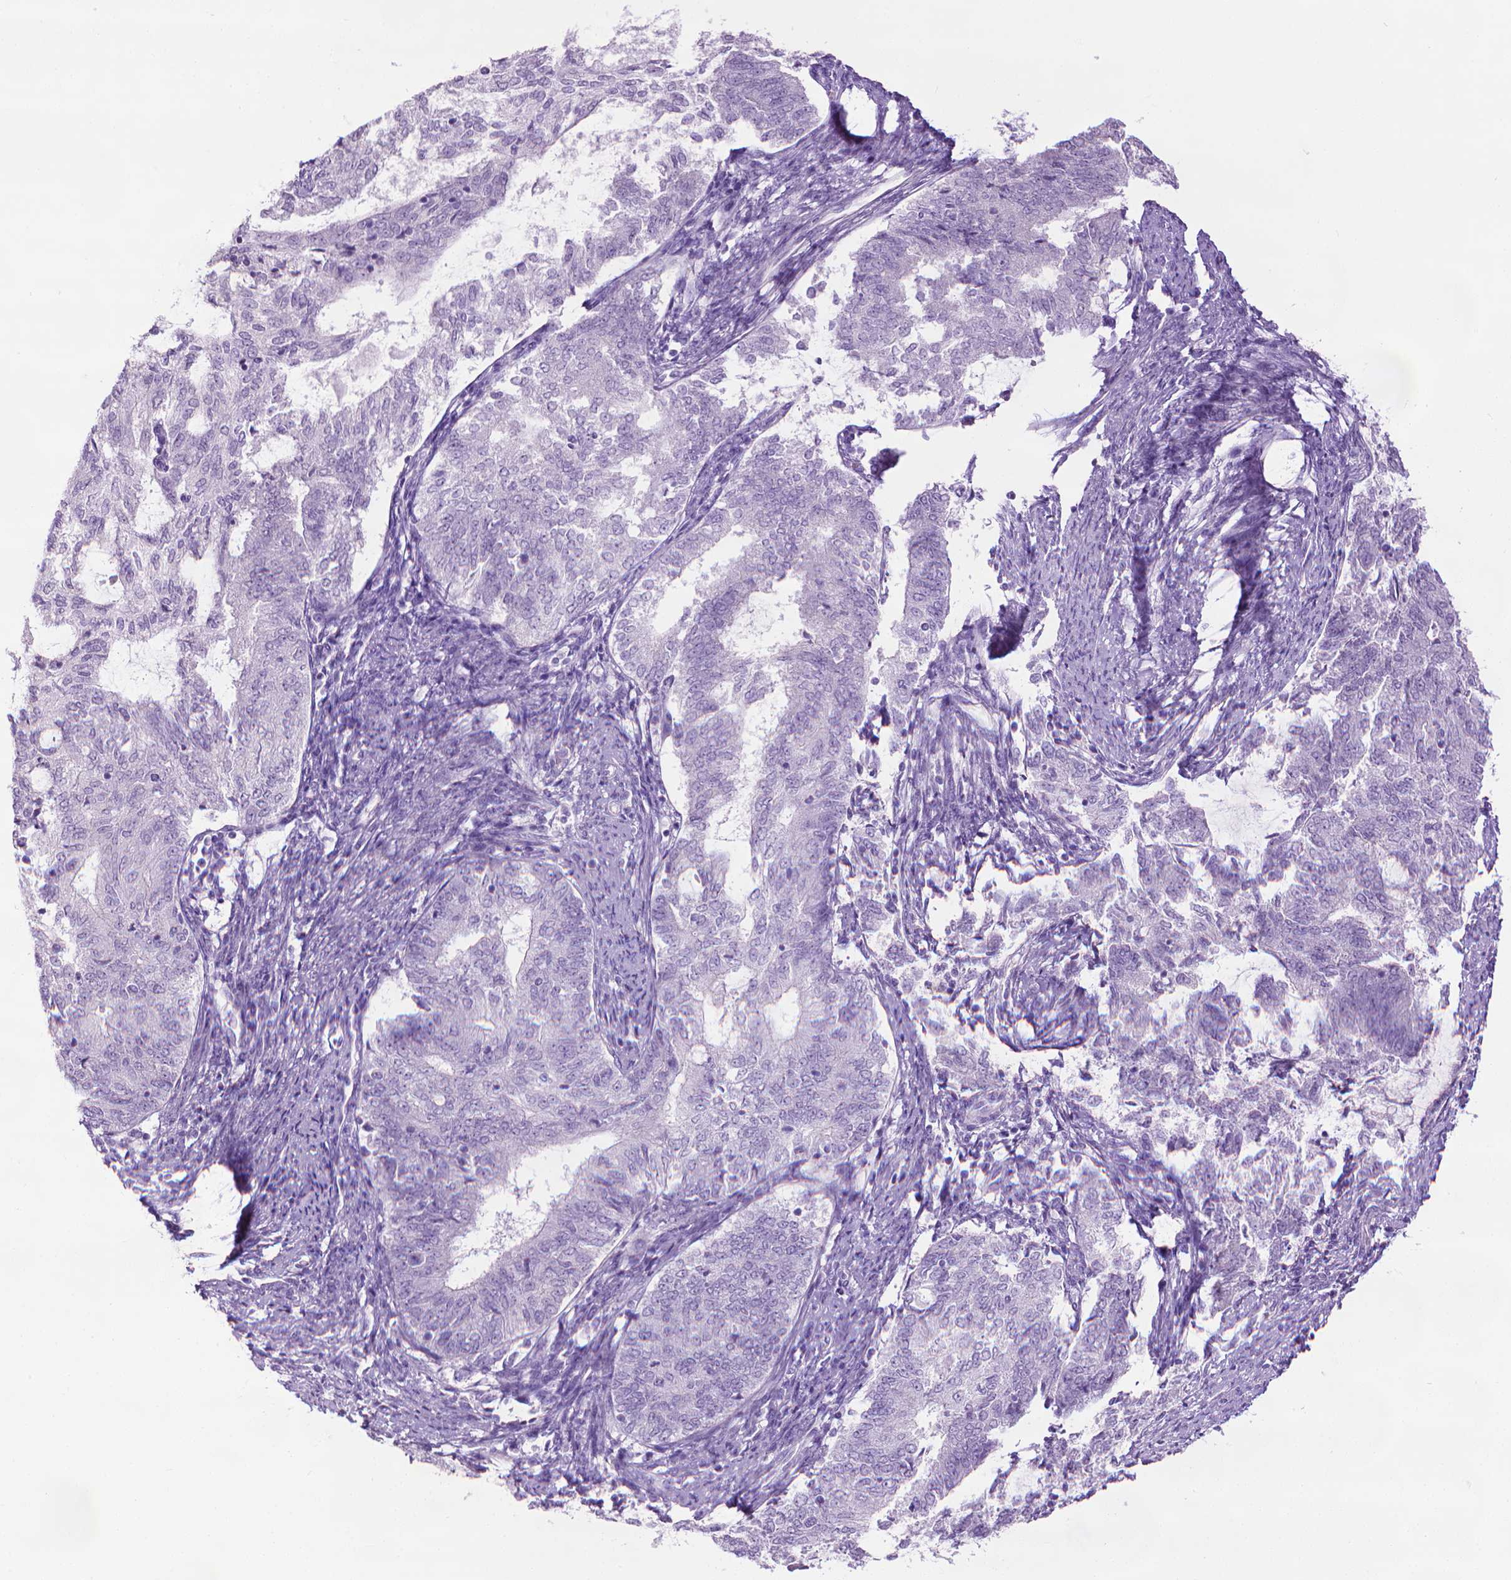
{"staining": {"intensity": "negative", "quantity": "none", "location": "none"}, "tissue": "endometrial cancer", "cell_type": "Tumor cells", "image_type": "cancer", "snomed": [{"axis": "morphology", "description": "Adenocarcinoma, NOS"}, {"axis": "topography", "description": "Endometrium"}], "caption": "Human adenocarcinoma (endometrial) stained for a protein using IHC demonstrates no expression in tumor cells.", "gene": "DNAI7", "patient": {"sex": "female", "age": 65}}